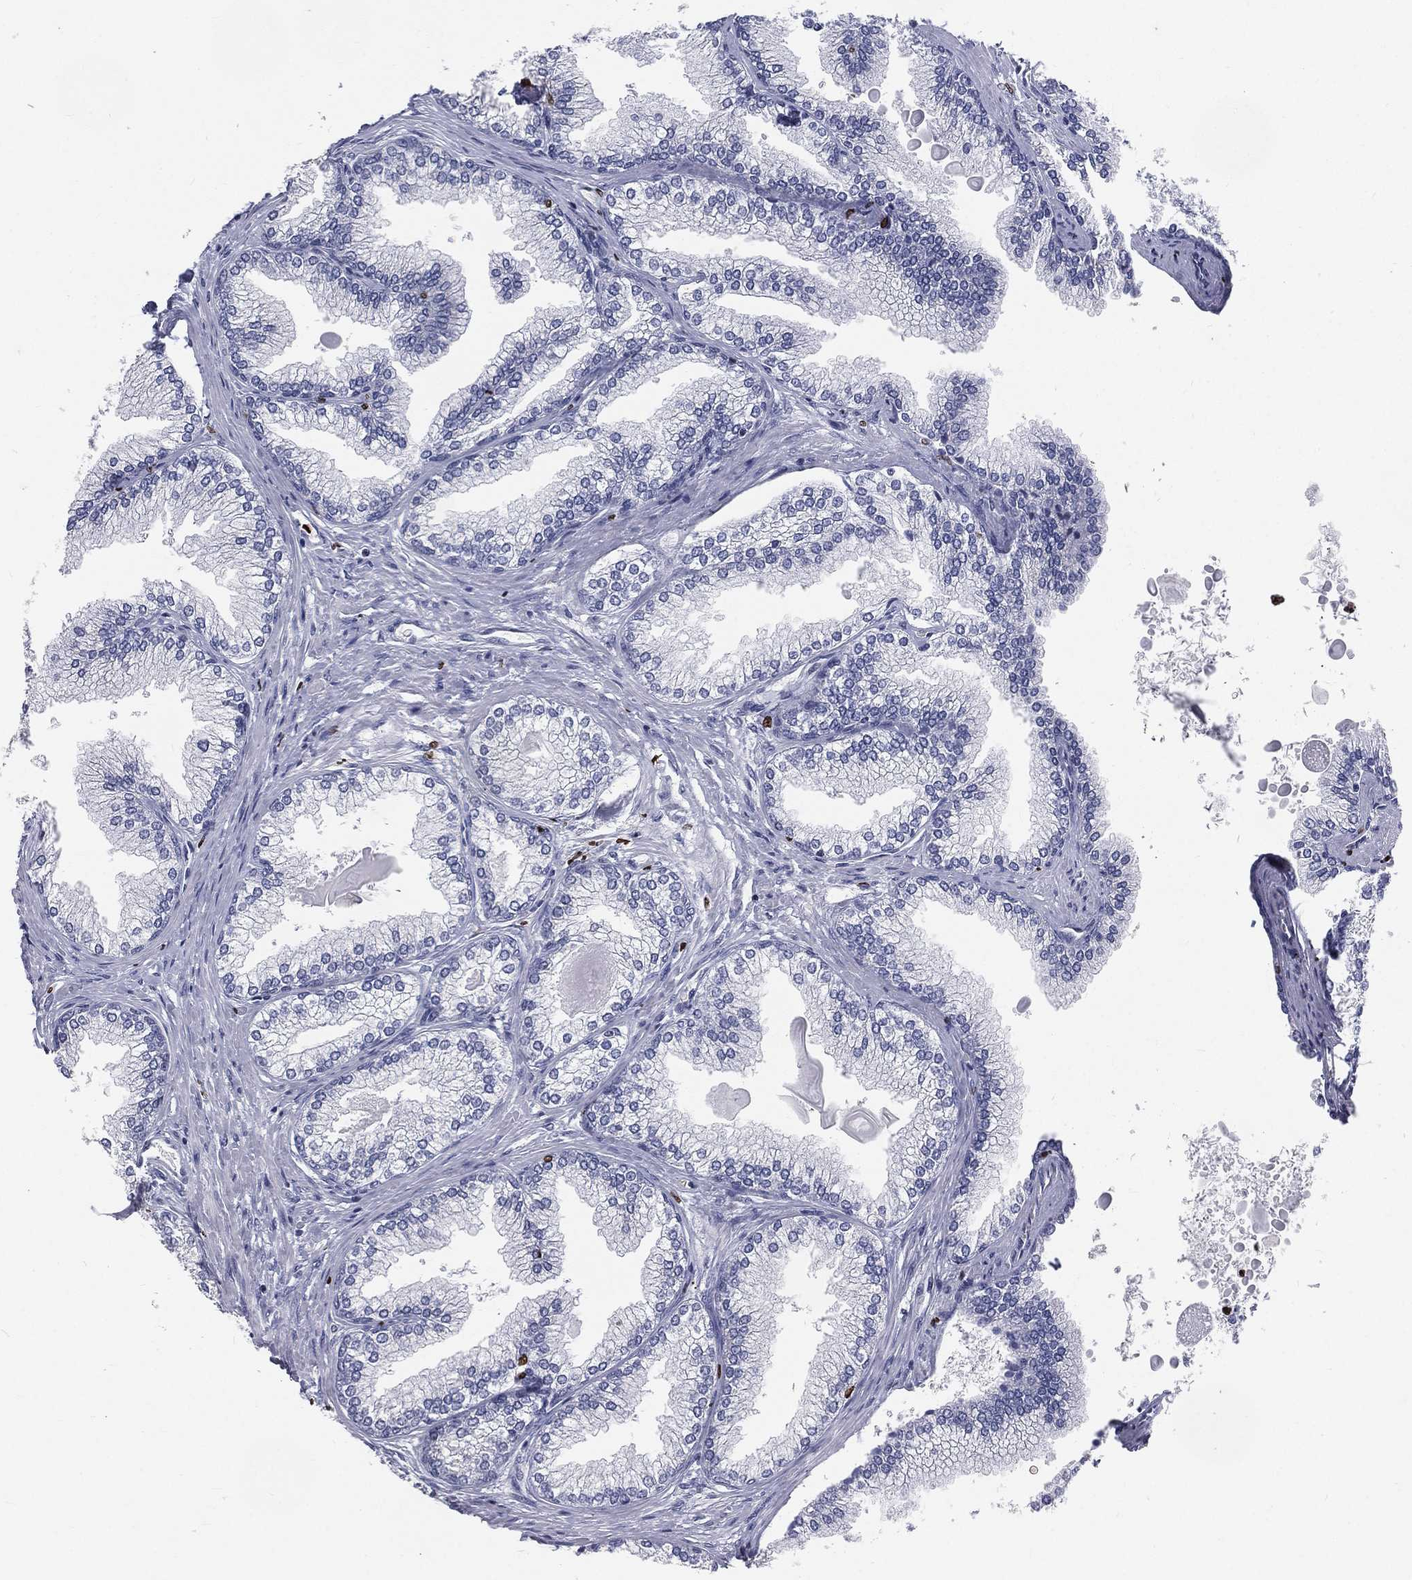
{"staining": {"intensity": "negative", "quantity": "none", "location": "none"}, "tissue": "prostate", "cell_type": "Glandular cells", "image_type": "normal", "snomed": [{"axis": "morphology", "description": "Normal tissue, NOS"}, {"axis": "topography", "description": "Prostate"}], "caption": "An immunohistochemistry histopathology image of normal prostate is shown. There is no staining in glandular cells of prostate.", "gene": "MNDA", "patient": {"sex": "male", "age": 72}}